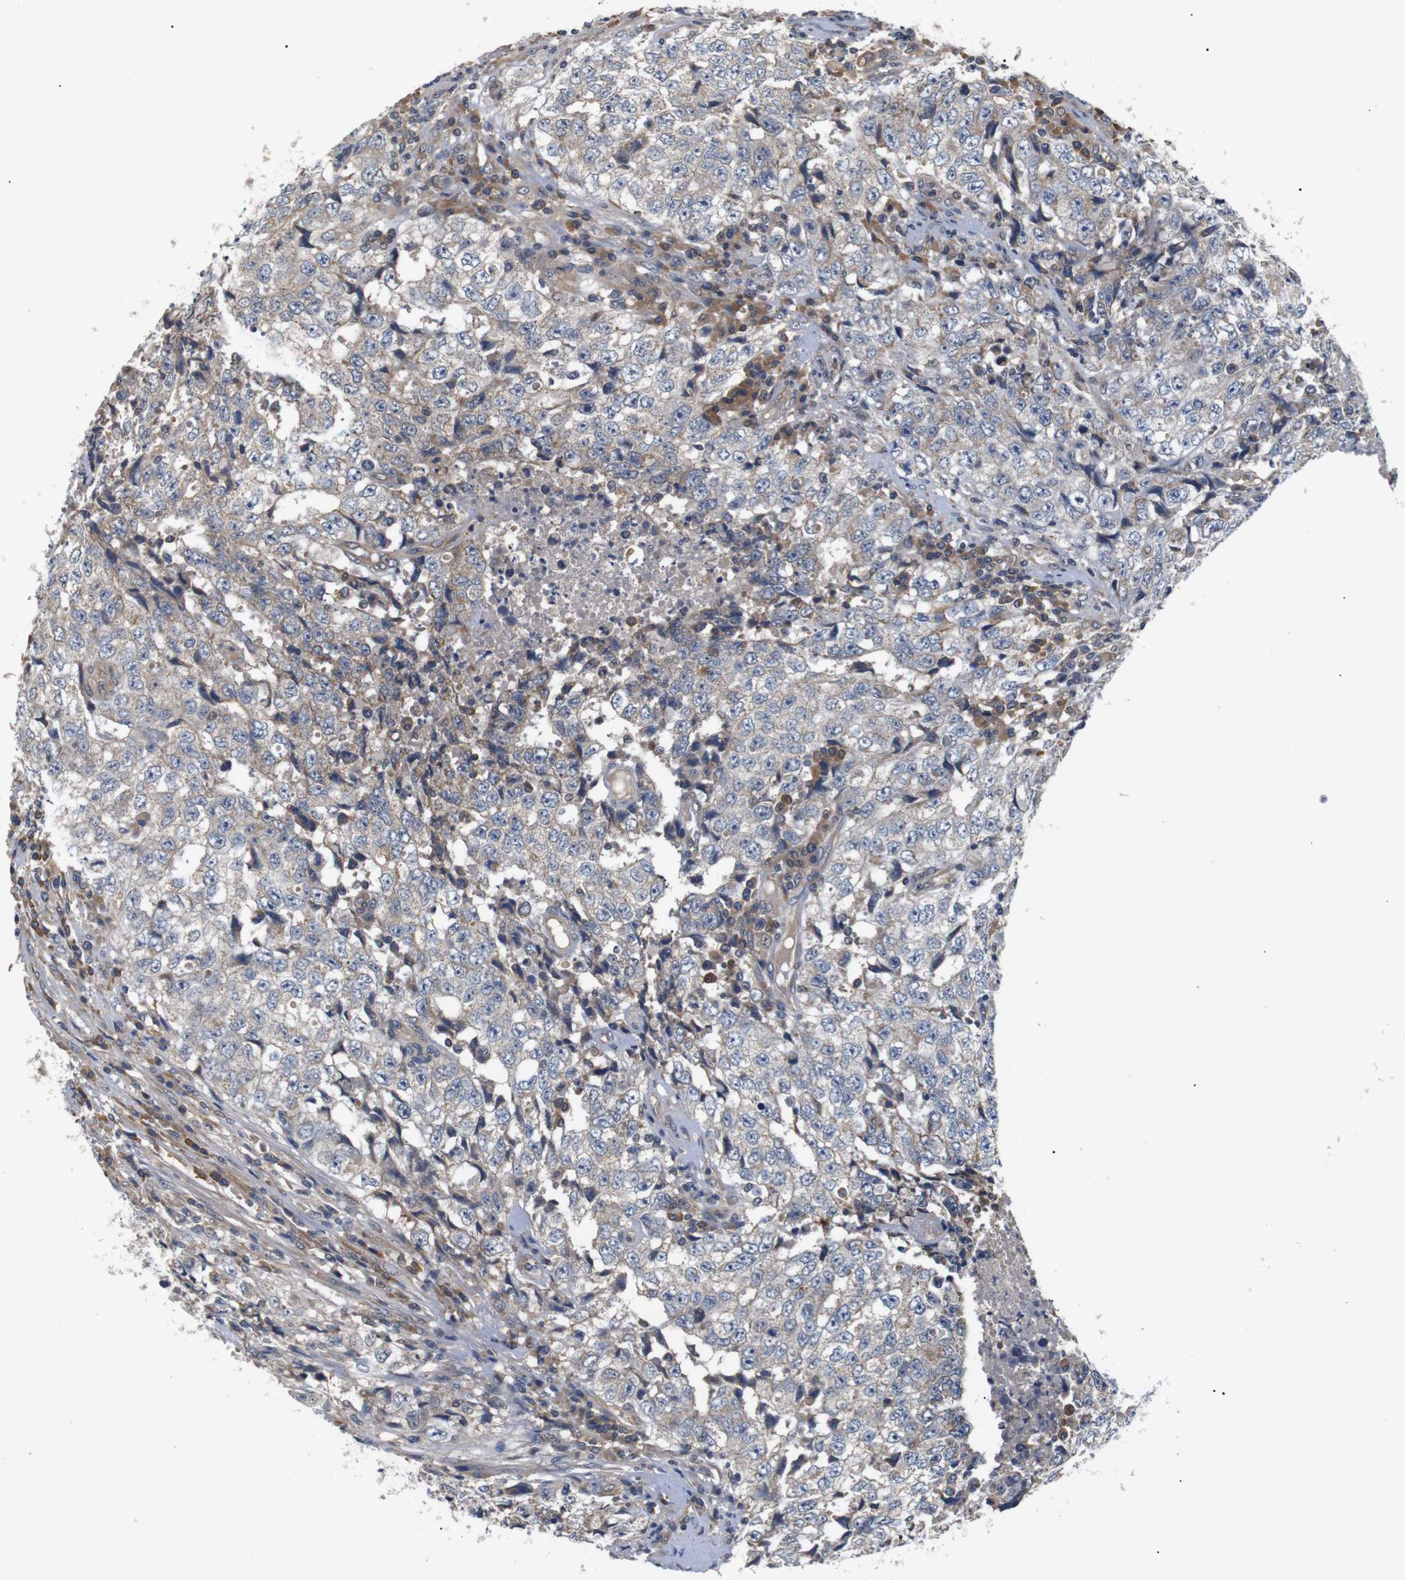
{"staining": {"intensity": "weak", "quantity": "<25%", "location": "cytoplasmic/membranous"}, "tissue": "testis cancer", "cell_type": "Tumor cells", "image_type": "cancer", "snomed": [{"axis": "morphology", "description": "Necrosis, NOS"}, {"axis": "morphology", "description": "Carcinoma, Embryonal, NOS"}, {"axis": "topography", "description": "Testis"}], "caption": "A high-resolution photomicrograph shows immunohistochemistry staining of testis embryonal carcinoma, which displays no significant expression in tumor cells. (DAB (3,3'-diaminobenzidine) immunohistochemistry visualized using brightfield microscopy, high magnification).", "gene": "RIPK1", "patient": {"sex": "male", "age": 19}}